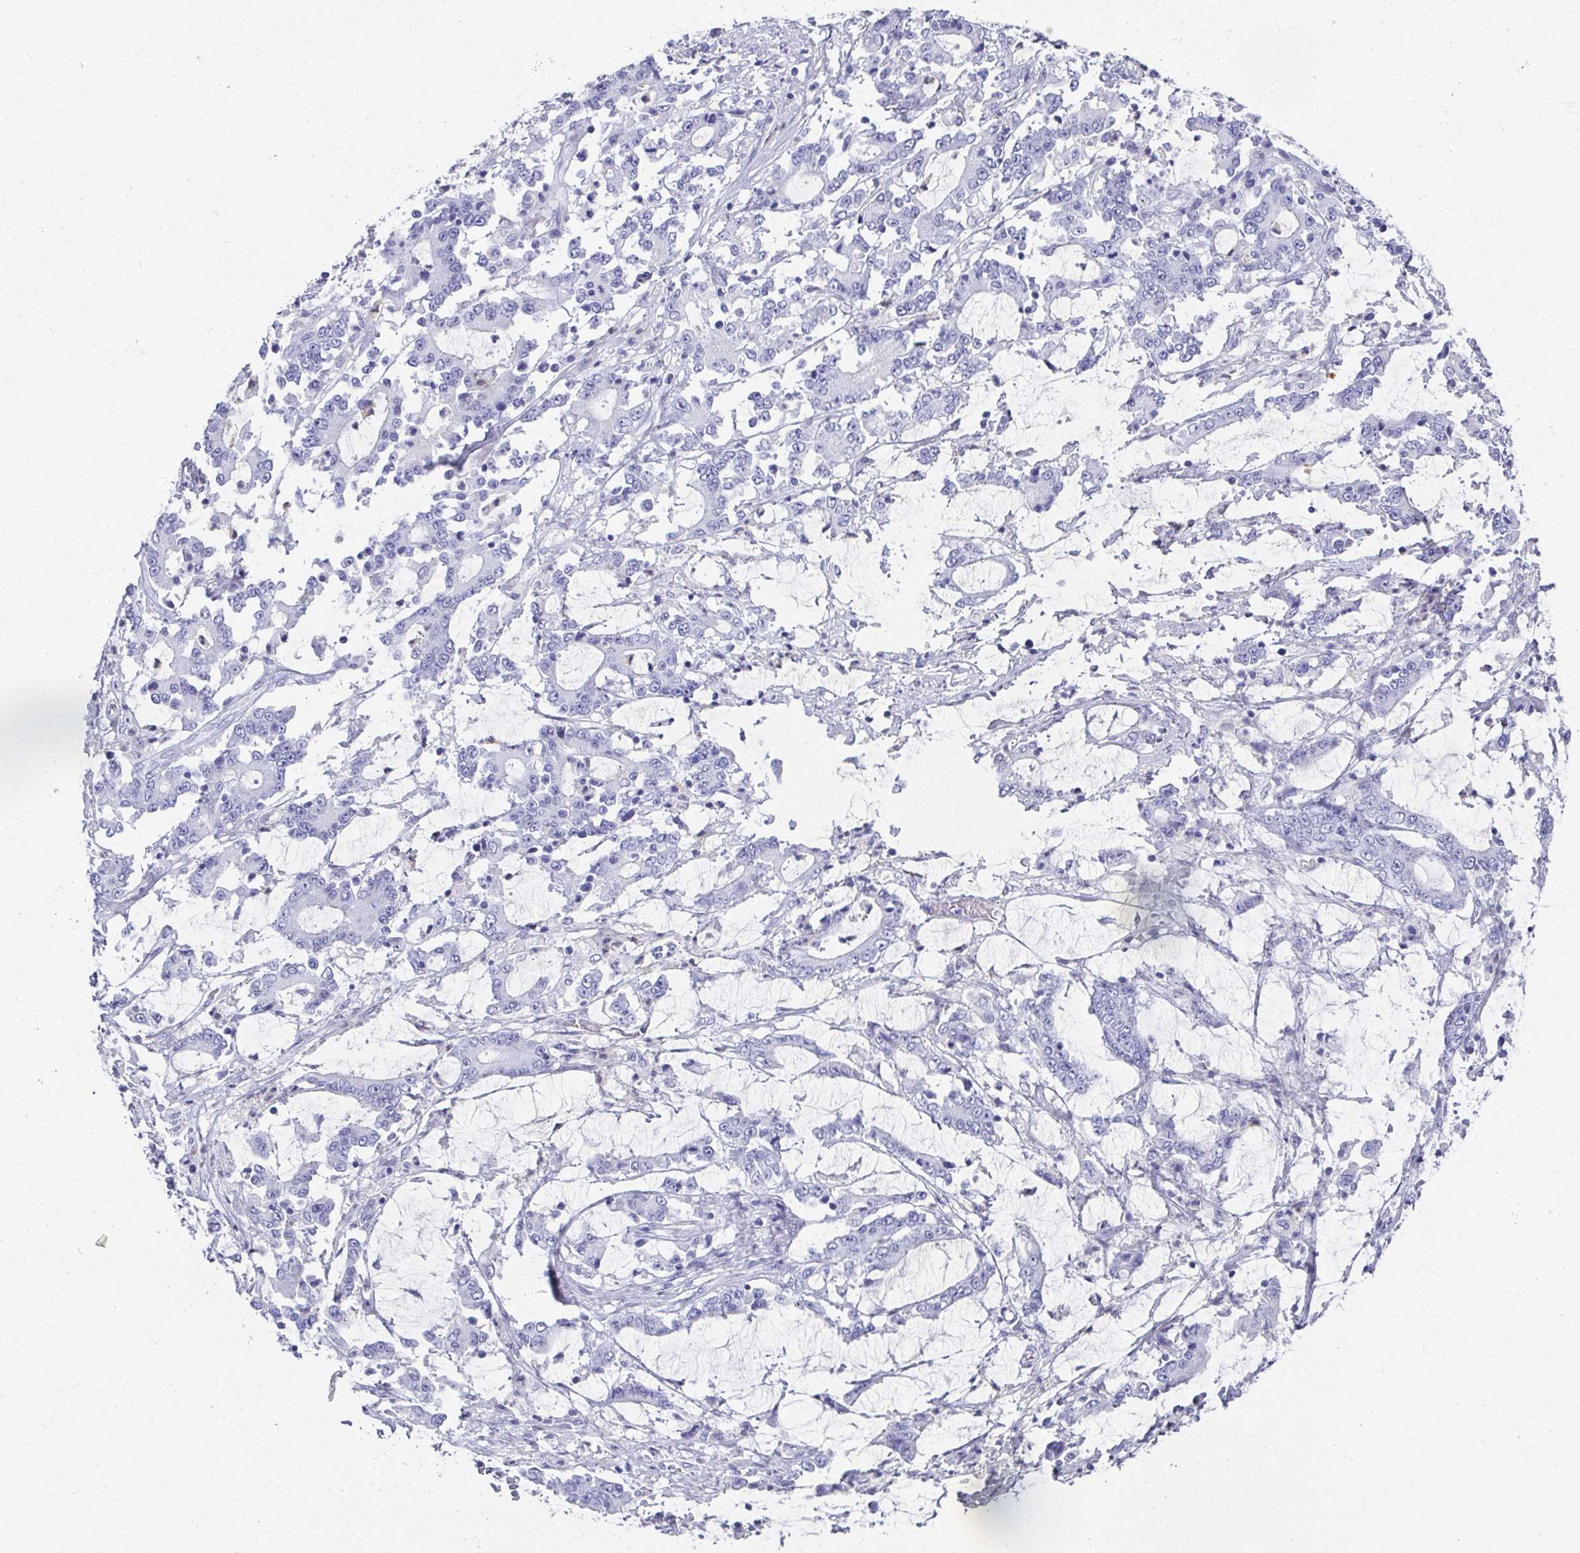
{"staining": {"intensity": "negative", "quantity": "none", "location": "none"}, "tissue": "stomach cancer", "cell_type": "Tumor cells", "image_type": "cancer", "snomed": [{"axis": "morphology", "description": "Adenocarcinoma, NOS"}, {"axis": "topography", "description": "Stomach, upper"}], "caption": "An image of human stomach cancer (adenocarcinoma) is negative for staining in tumor cells.", "gene": "SYCP1", "patient": {"sex": "male", "age": 68}}